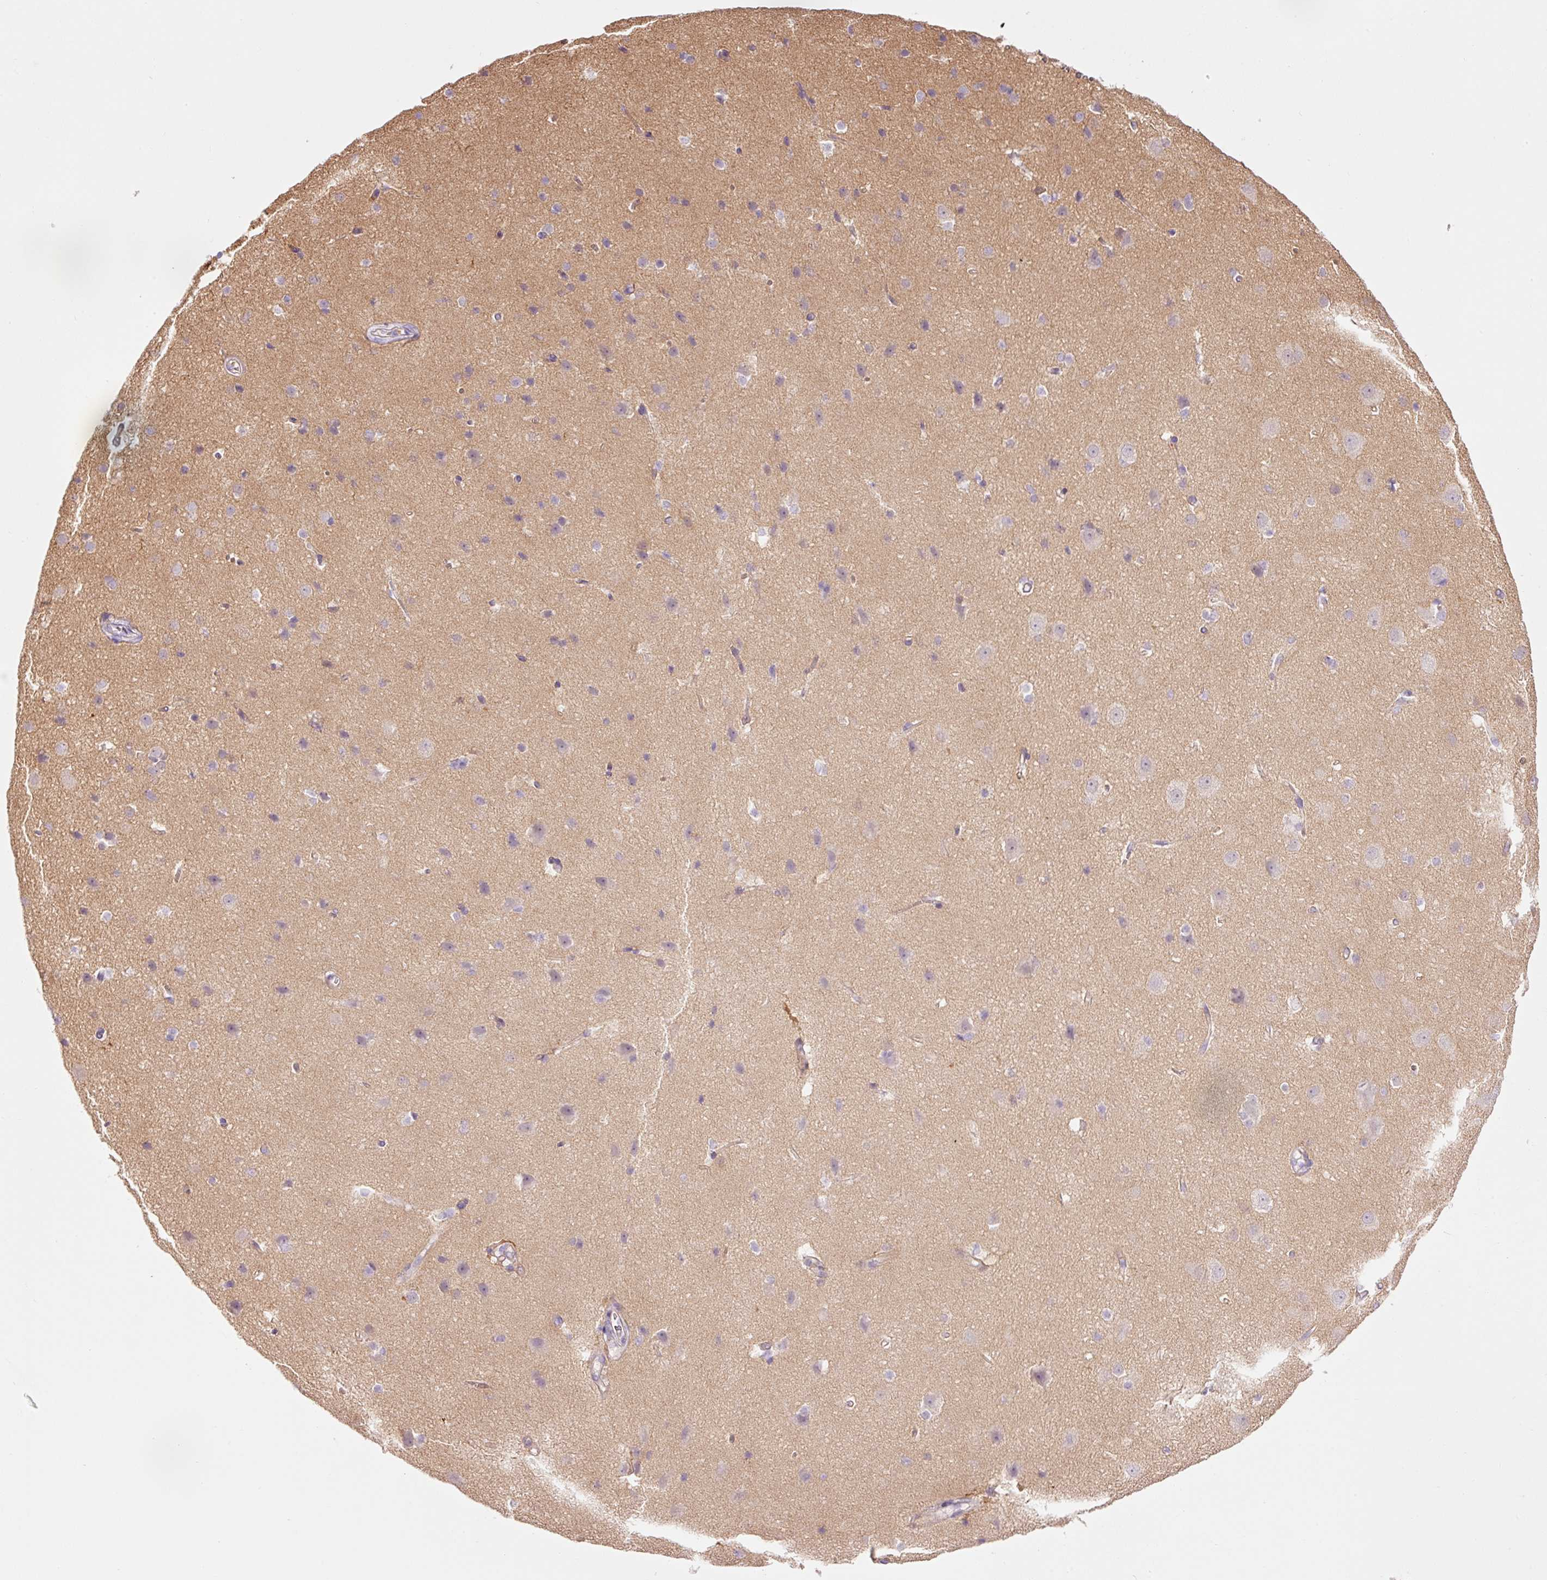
{"staining": {"intensity": "negative", "quantity": "none", "location": "none"}, "tissue": "cerebral cortex", "cell_type": "Endothelial cells", "image_type": "normal", "snomed": [{"axis": "morphology", "description": "Normal tissue, NOS"}, {"axis": "topography", "description": "Cerebral cortex"}], "caption": "Immunohistochemistry (IHC) histopathology image of benign cerebral cortex stained for a protein (brown), which displays no expression in endothelial cells.", "gene": "HSPA4L", "patient": {"sex": "male", "age": 37}}